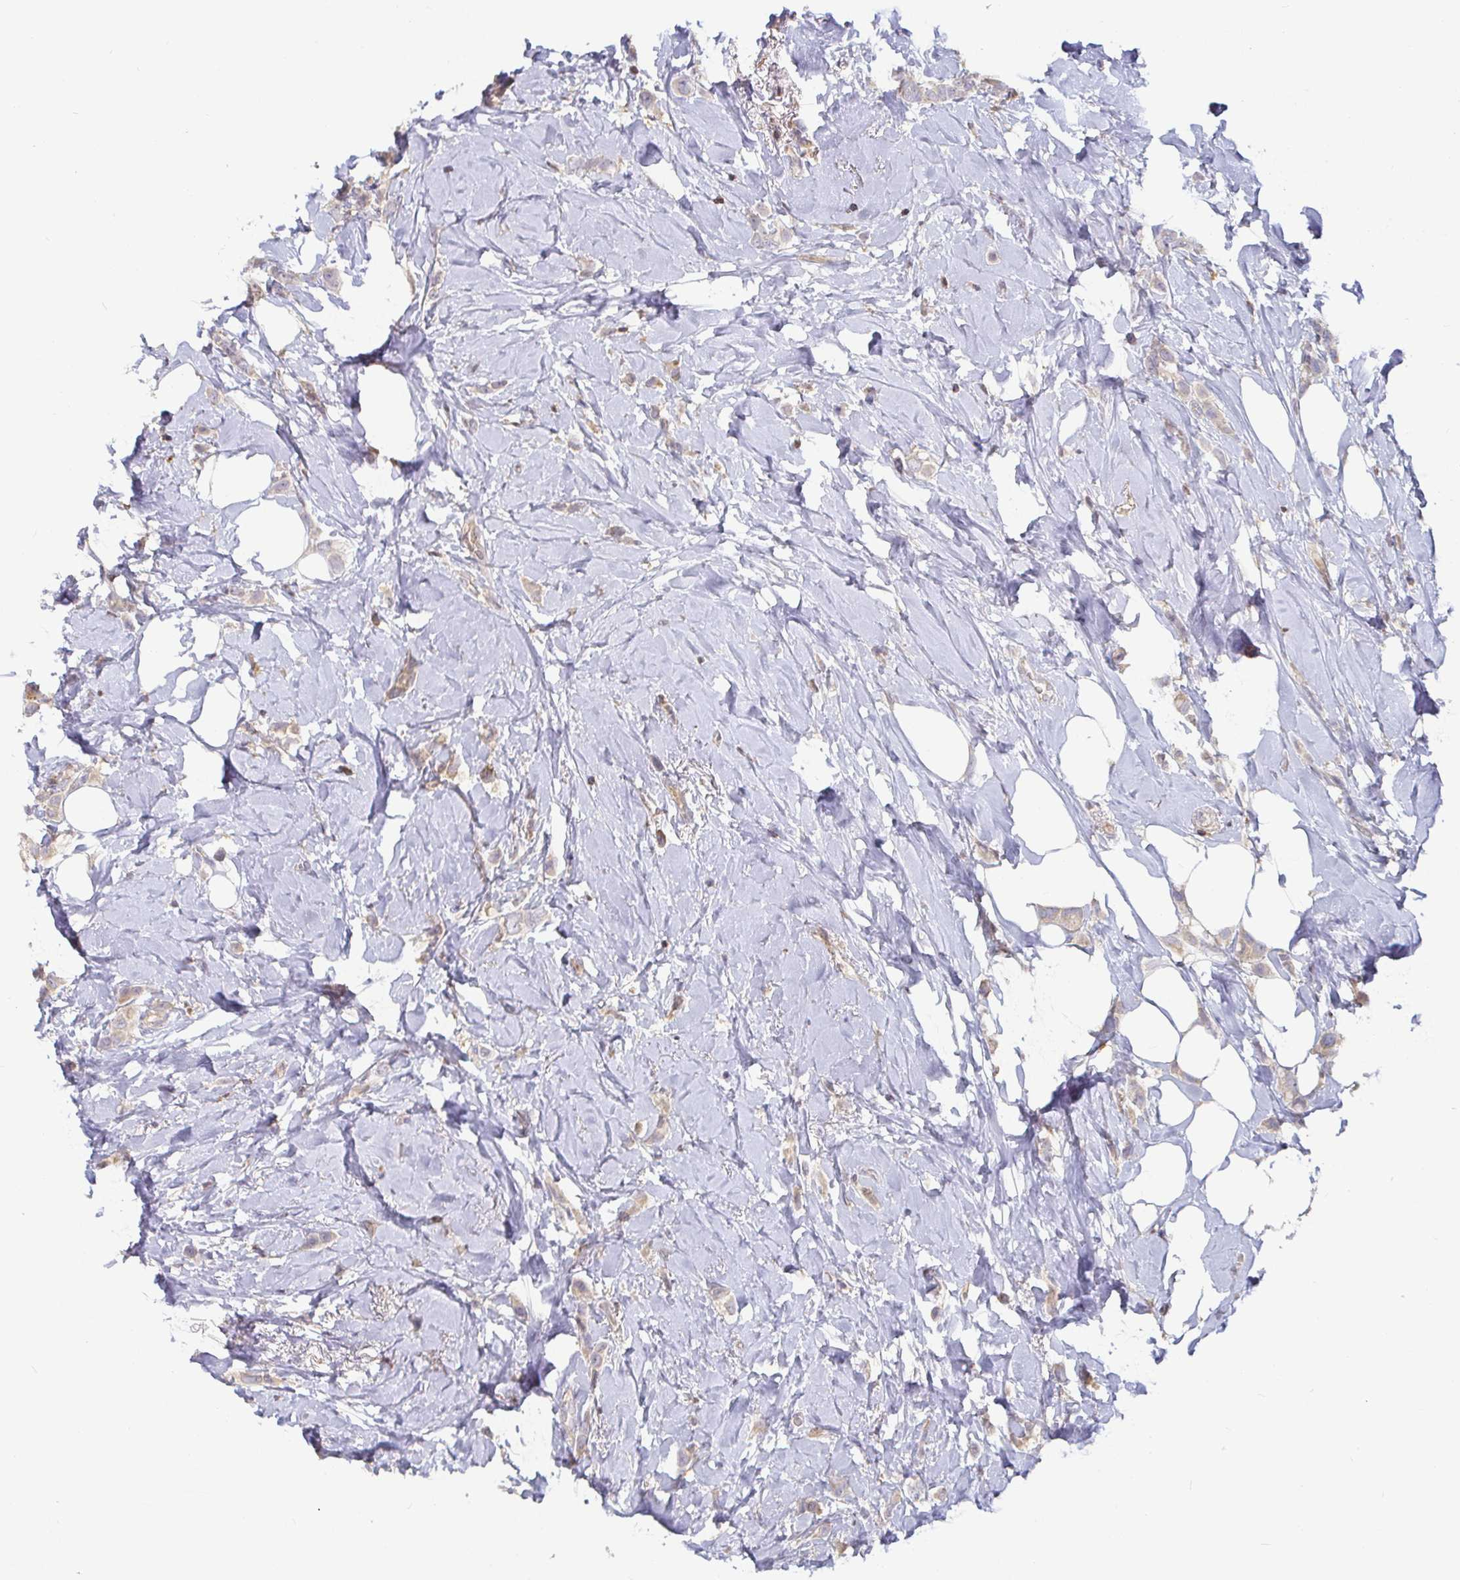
{"staining": {"intensity": "weak", "quantity": "<25%", "location": "cytoplasmic/membranous"}, "tissue": "breast cancer", "cell_type": "Tumor cells", "image_type": "cancer", "snomed": [{"axis": "morphology", "description": "Lobular carcinoma"}, {"axis": "topography", "description": "Breast"}], "caption": "The immunohistochemistry histopathology image has no significant staining in tumor cells of lobular carcinoma (breast) tissue. Brightfield microscopy of IHC stained with DAB (3,3'-diaminobenzidine) (brown) and hematoxylin (blue), captured at high magnification.", "gene": "CDH18", "patient": {"sex": "female", "age": 66}}